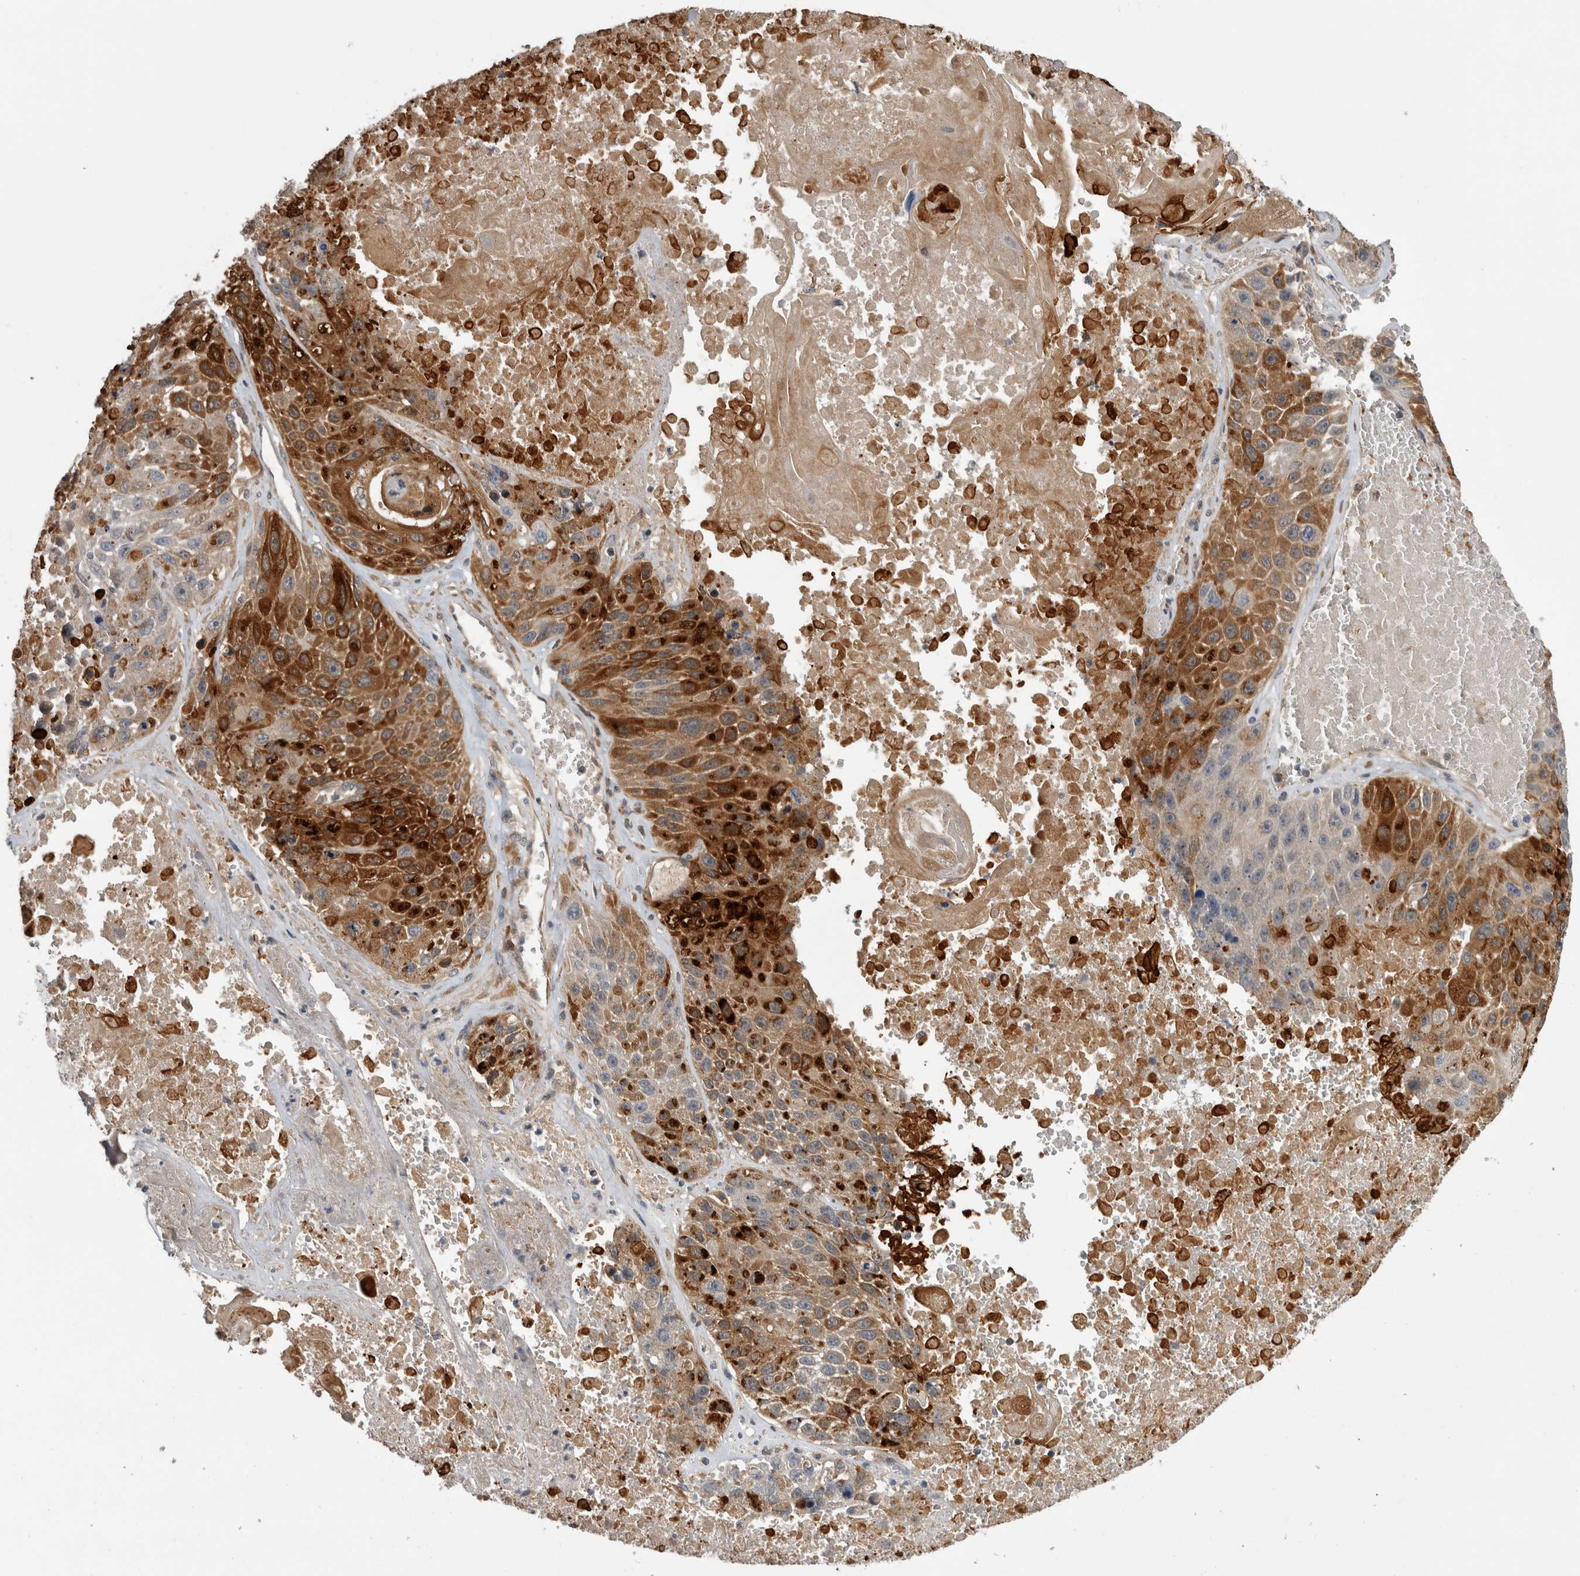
{"staining": {"intensity": "strong", "quantity": ">75%", "location": "cytoplasmic/membranous"}, "tissue": "lung cancer", "cell_type": "Tumor cells", "image_type": "cancer", "snomed": [{"axis": "morphology", "description": "Squamous cell carcinoma, NOS"}, {"axis": "topography", "description": "Lung"}], "caption": "This is an image of IHC staining of lung squamous cell carcinoma, which shows strong staining in the cytoplasmic/membranous of tumor cells.", "gene": "APOL2", "patient": {"sex": "male", "age": 61}}